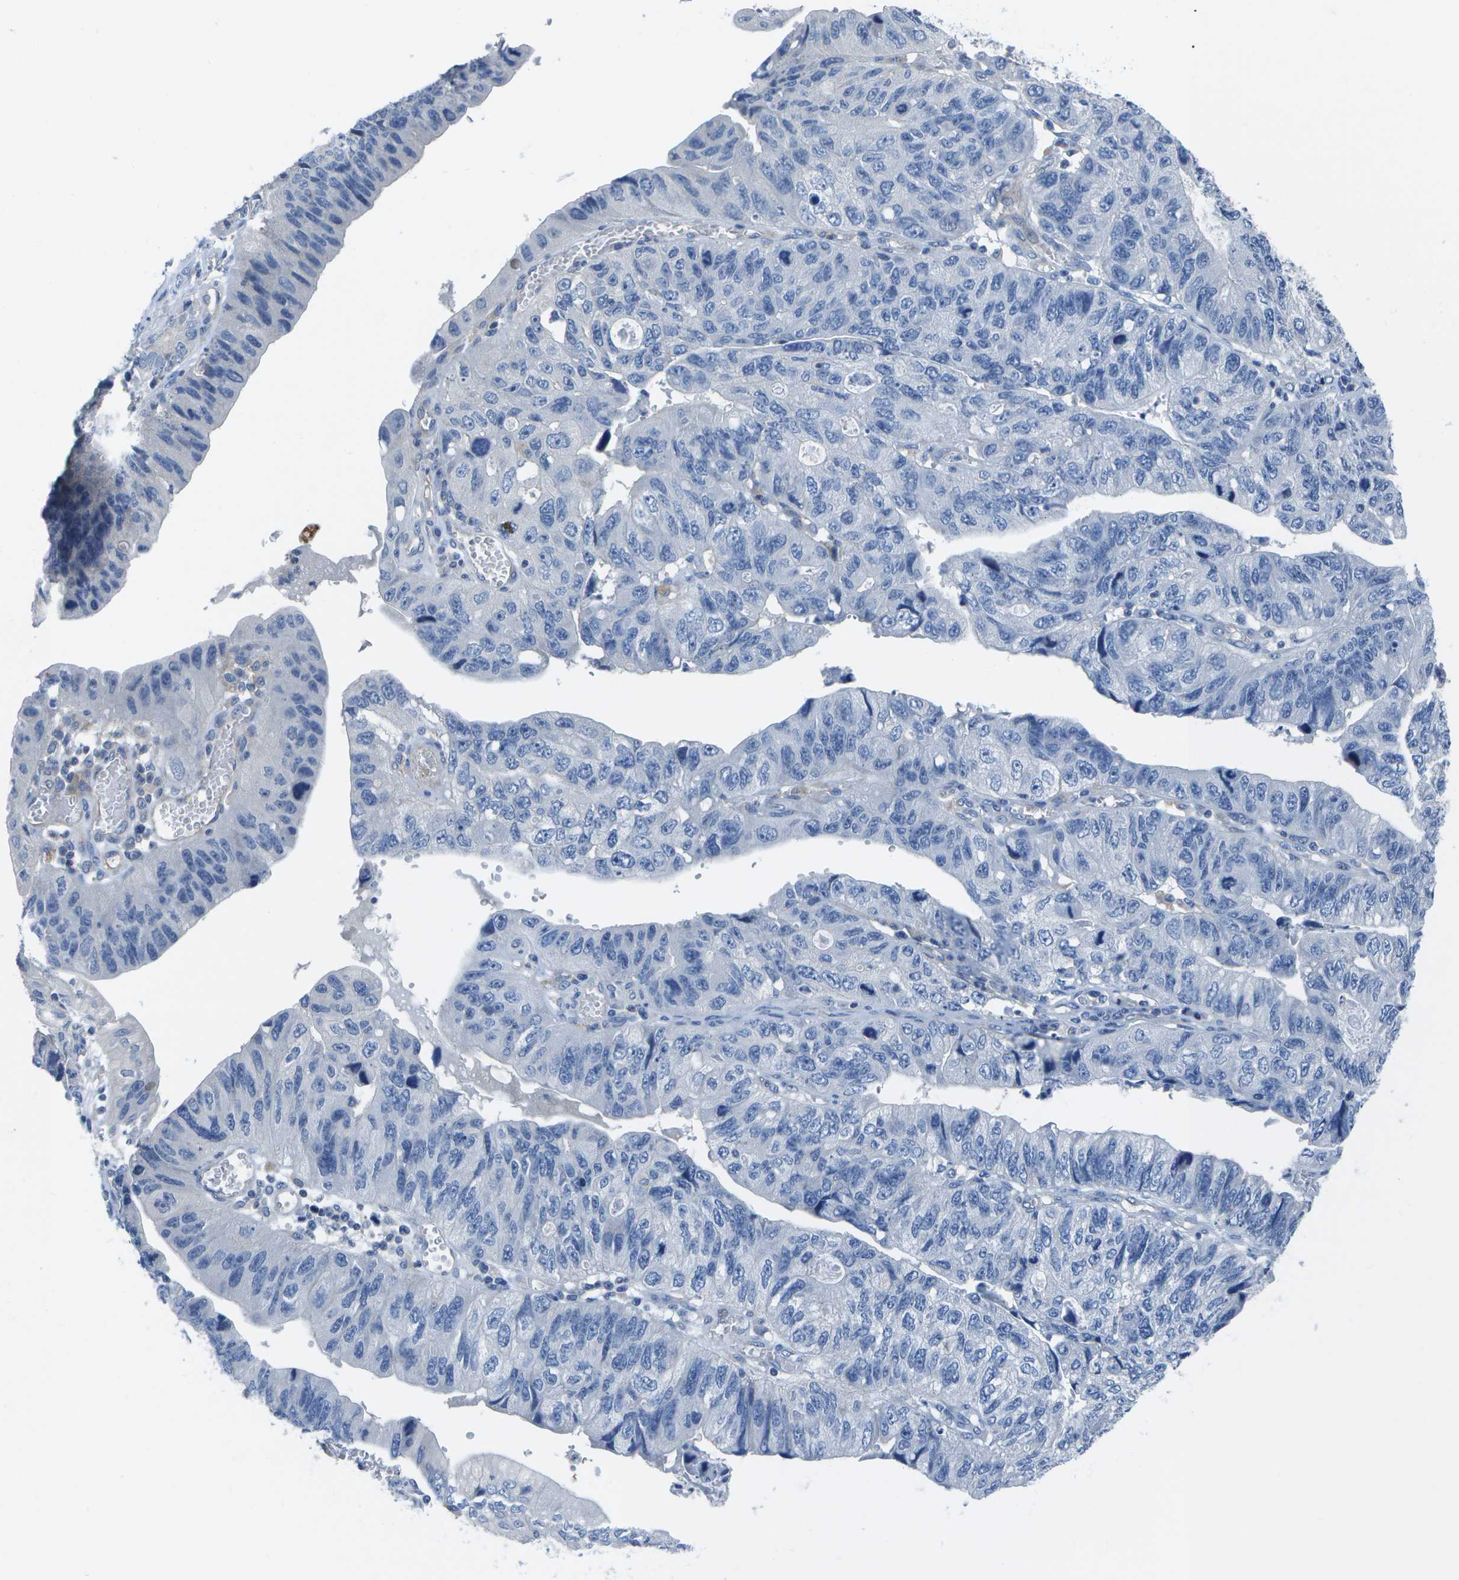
{"staining": {"intensity": "negative", "quantity": "none", "location": "none"}, "tissue": "stomach cancer", "cell_type": "Tumor cells", "image_type": "cancer", "snomed": [{"axis": "morphology", "description": "Adenocarcinoma, NOS"}, {"axis": "topography", "description": "Stomach"}], "caption": "The photomicrograph demonstrates no significant staining in tumor cells of stomach adenocarcinoma.", "gene": "DCT", "patient": {"sex": "male", "age": 59}}